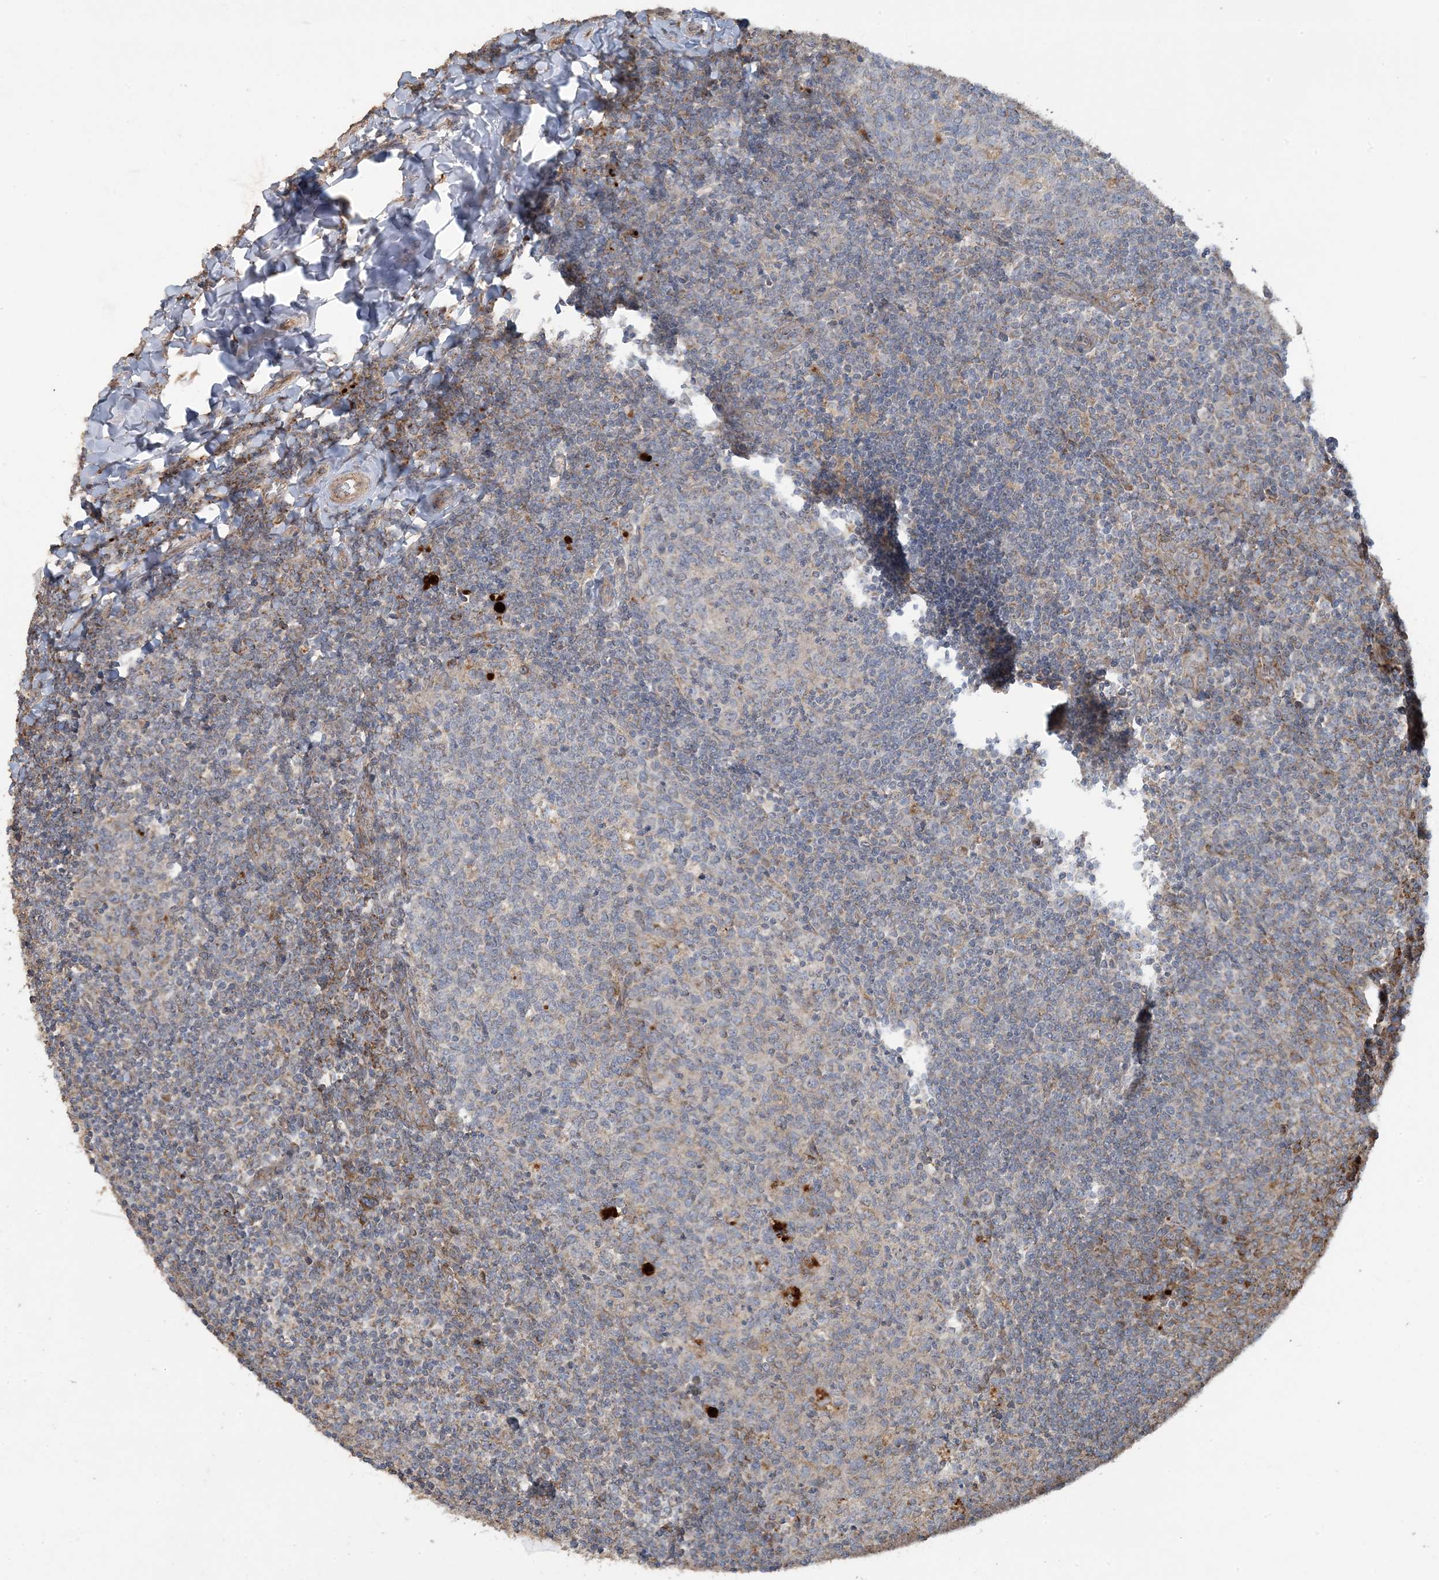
{"staining": {"intensity": "moderate", "quantity": "<25%", "location": "cytoplasmic/membranous"}, "tissue": "tonsil", "cell_type": "Germinal center cells", "image_type": "normal", "snomed": [{"axis": "morphology", "description": "Normal tissue, NOS"}, {"axis": "topography", "description": "Tonsil"}], "caption": "Tonsil stained with immunohistochemistry (IHC) exhibits moderate cytoplasmic/membranous positivity in about <25% of germinal center cells.", "gene": "LTN1", "patient": {"sex": "female", "age": 19}}